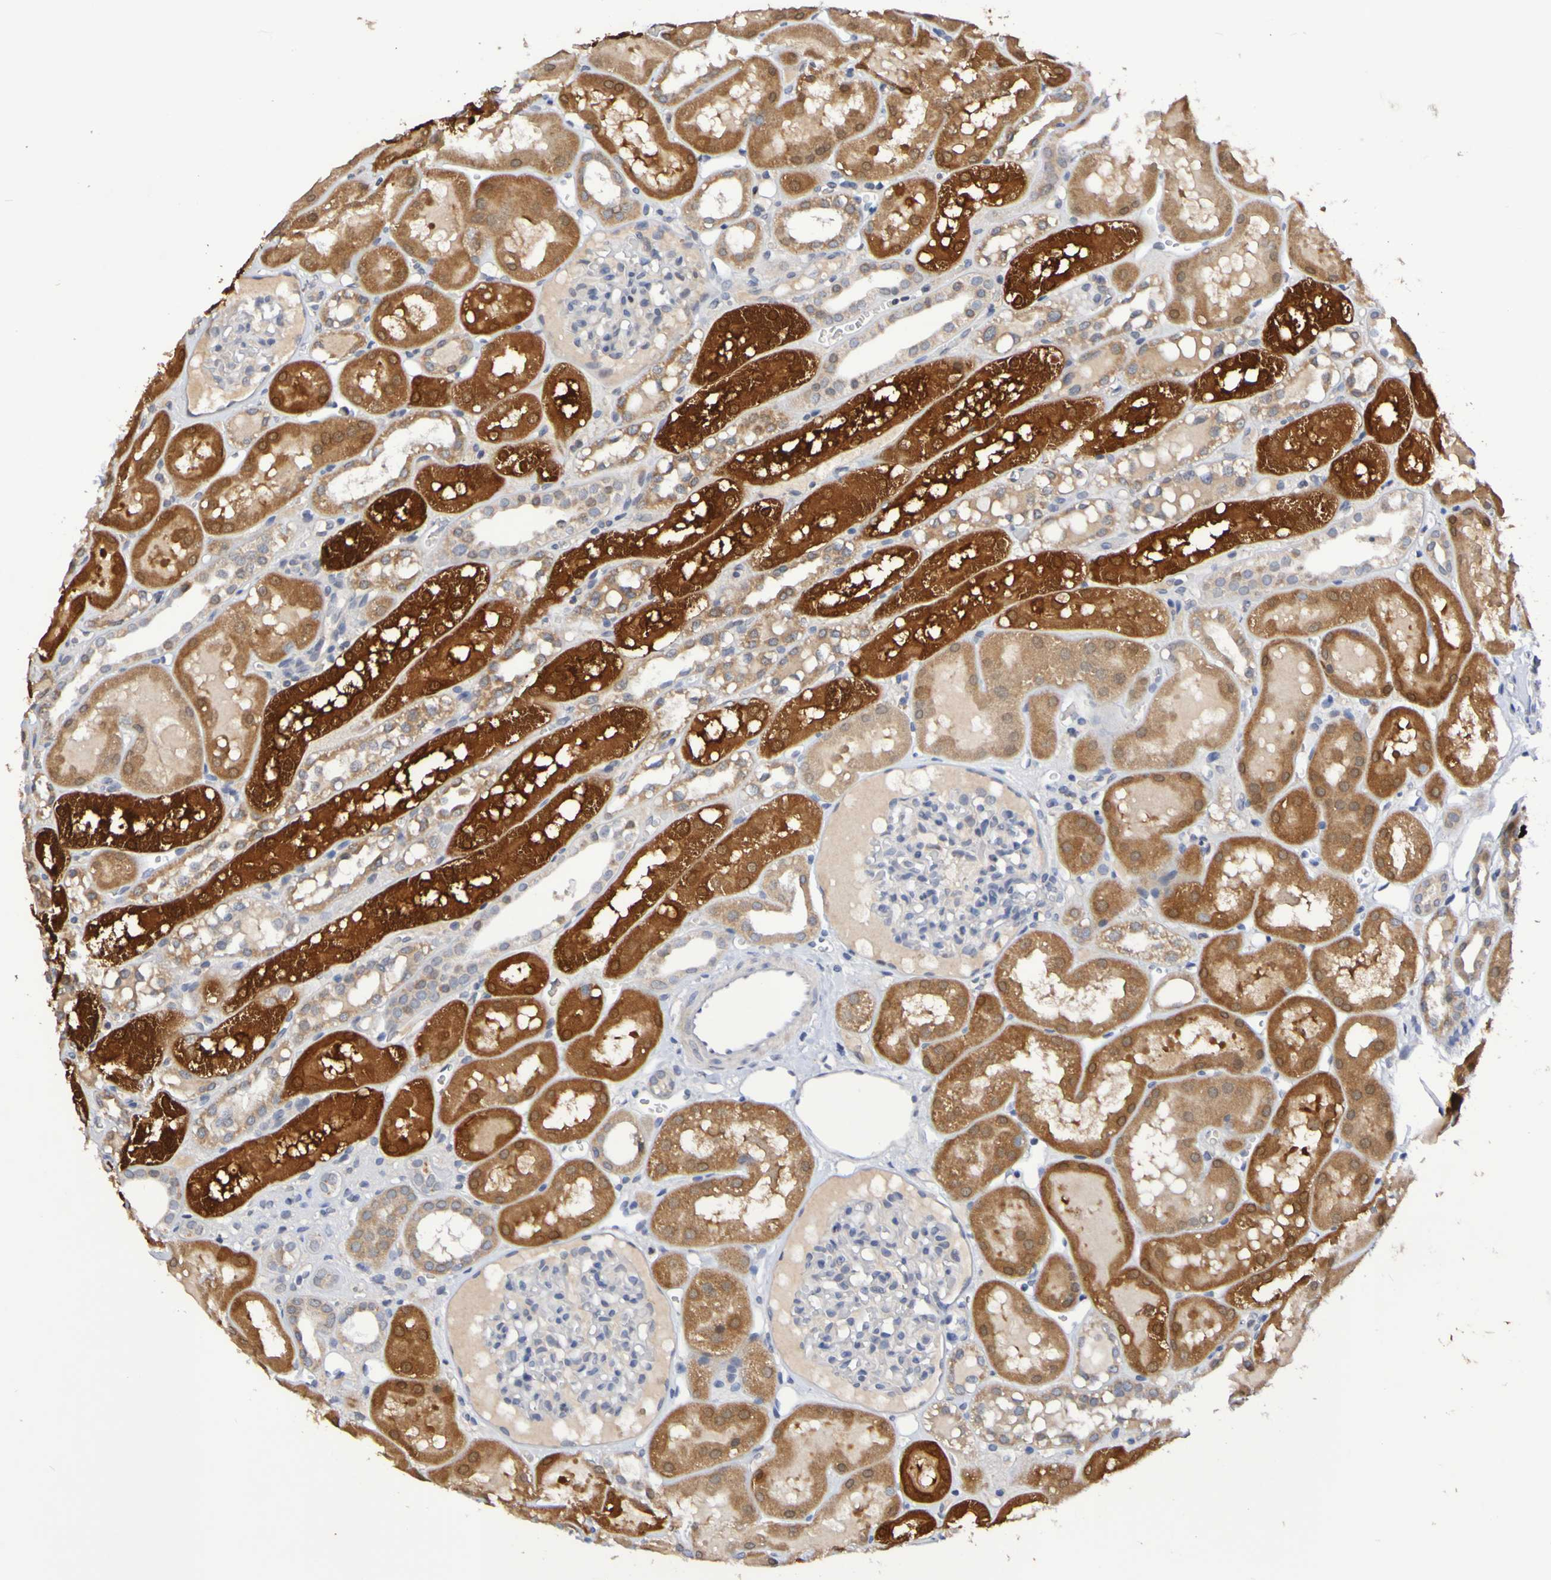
{"staining": {"intensity": "negative", "quantity": "none", "location": "none"}, "tissue": "kidney", "cell_type": "Cells in glomeruli", "image_type": "normal", "snomed": [{"axis": "morphology", "description": "Normal tissue, NOS"}, {"axis": "topography", "description": "Kidney"}, {"axis": "topography", "description": "Urinary bladder"}], "caption": "Photomicrograph shows no significant protein staining in cells in glomeruli of benign kidney. (Brightfield microscopy of DAB (3,3'-diaminobenzidine) immunohistochemistry at high magnification).", "gene": "PTP4A2", "patient": {"sex": "male", "age": 16}}